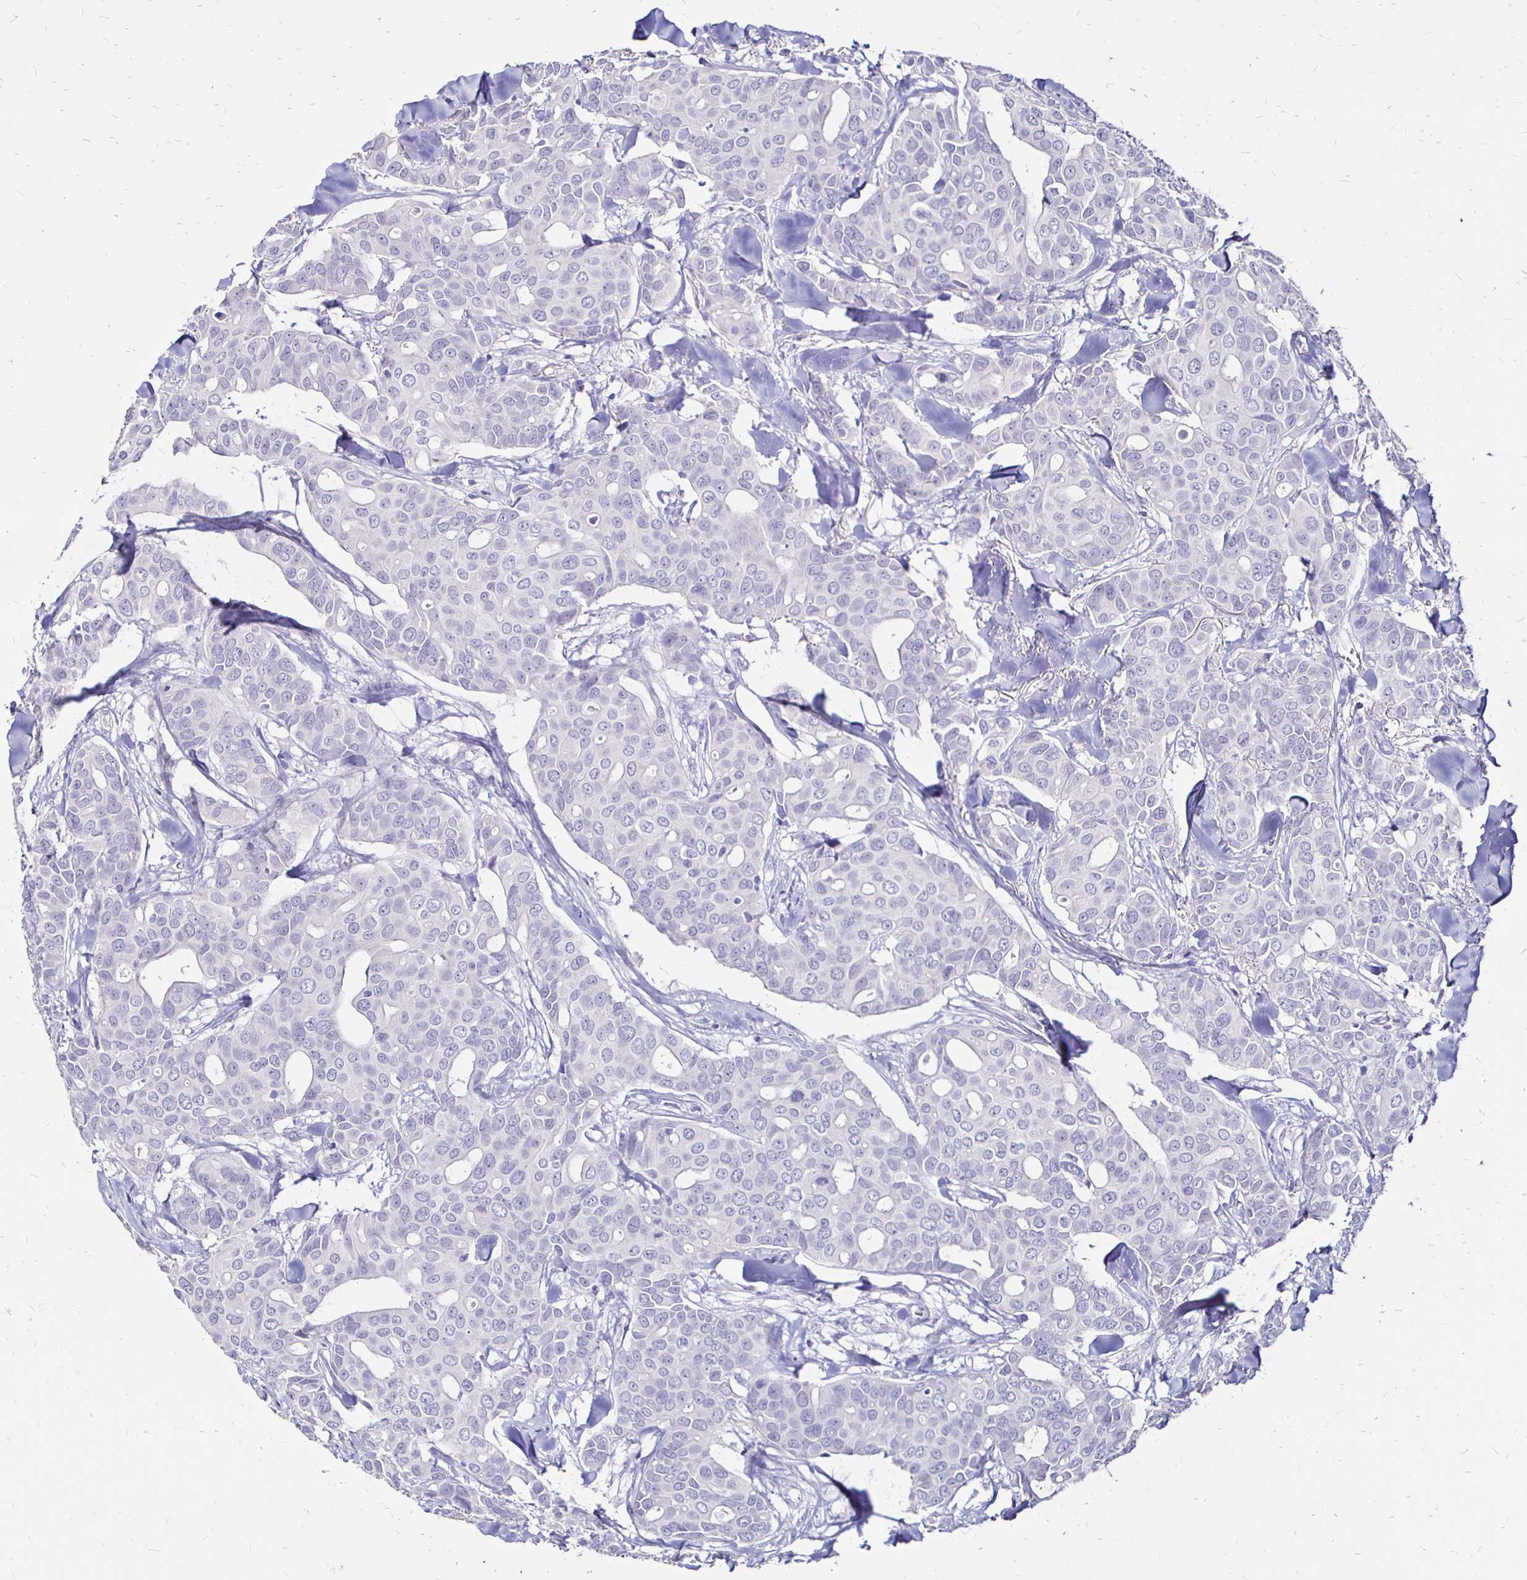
{"staining": {"intensity": "negative", "quantity": "none", "location": "none"}, "tissue": "breast cancer", "cell_type": "Tumor cells", "image_type": "cancer", "snomed": [{"axis": "morphology", "description": "Duct carcinoma"}, {"axis": "topography", "description": "Breast"}], "caption": "This is a image of immunohistochemistry (IHC) staining of breast infiltrating ductal carcinoma, which shows no positivity in tumor cells.", "gene": "IRGC", "patient": {"sex": "female", "age": 54}}